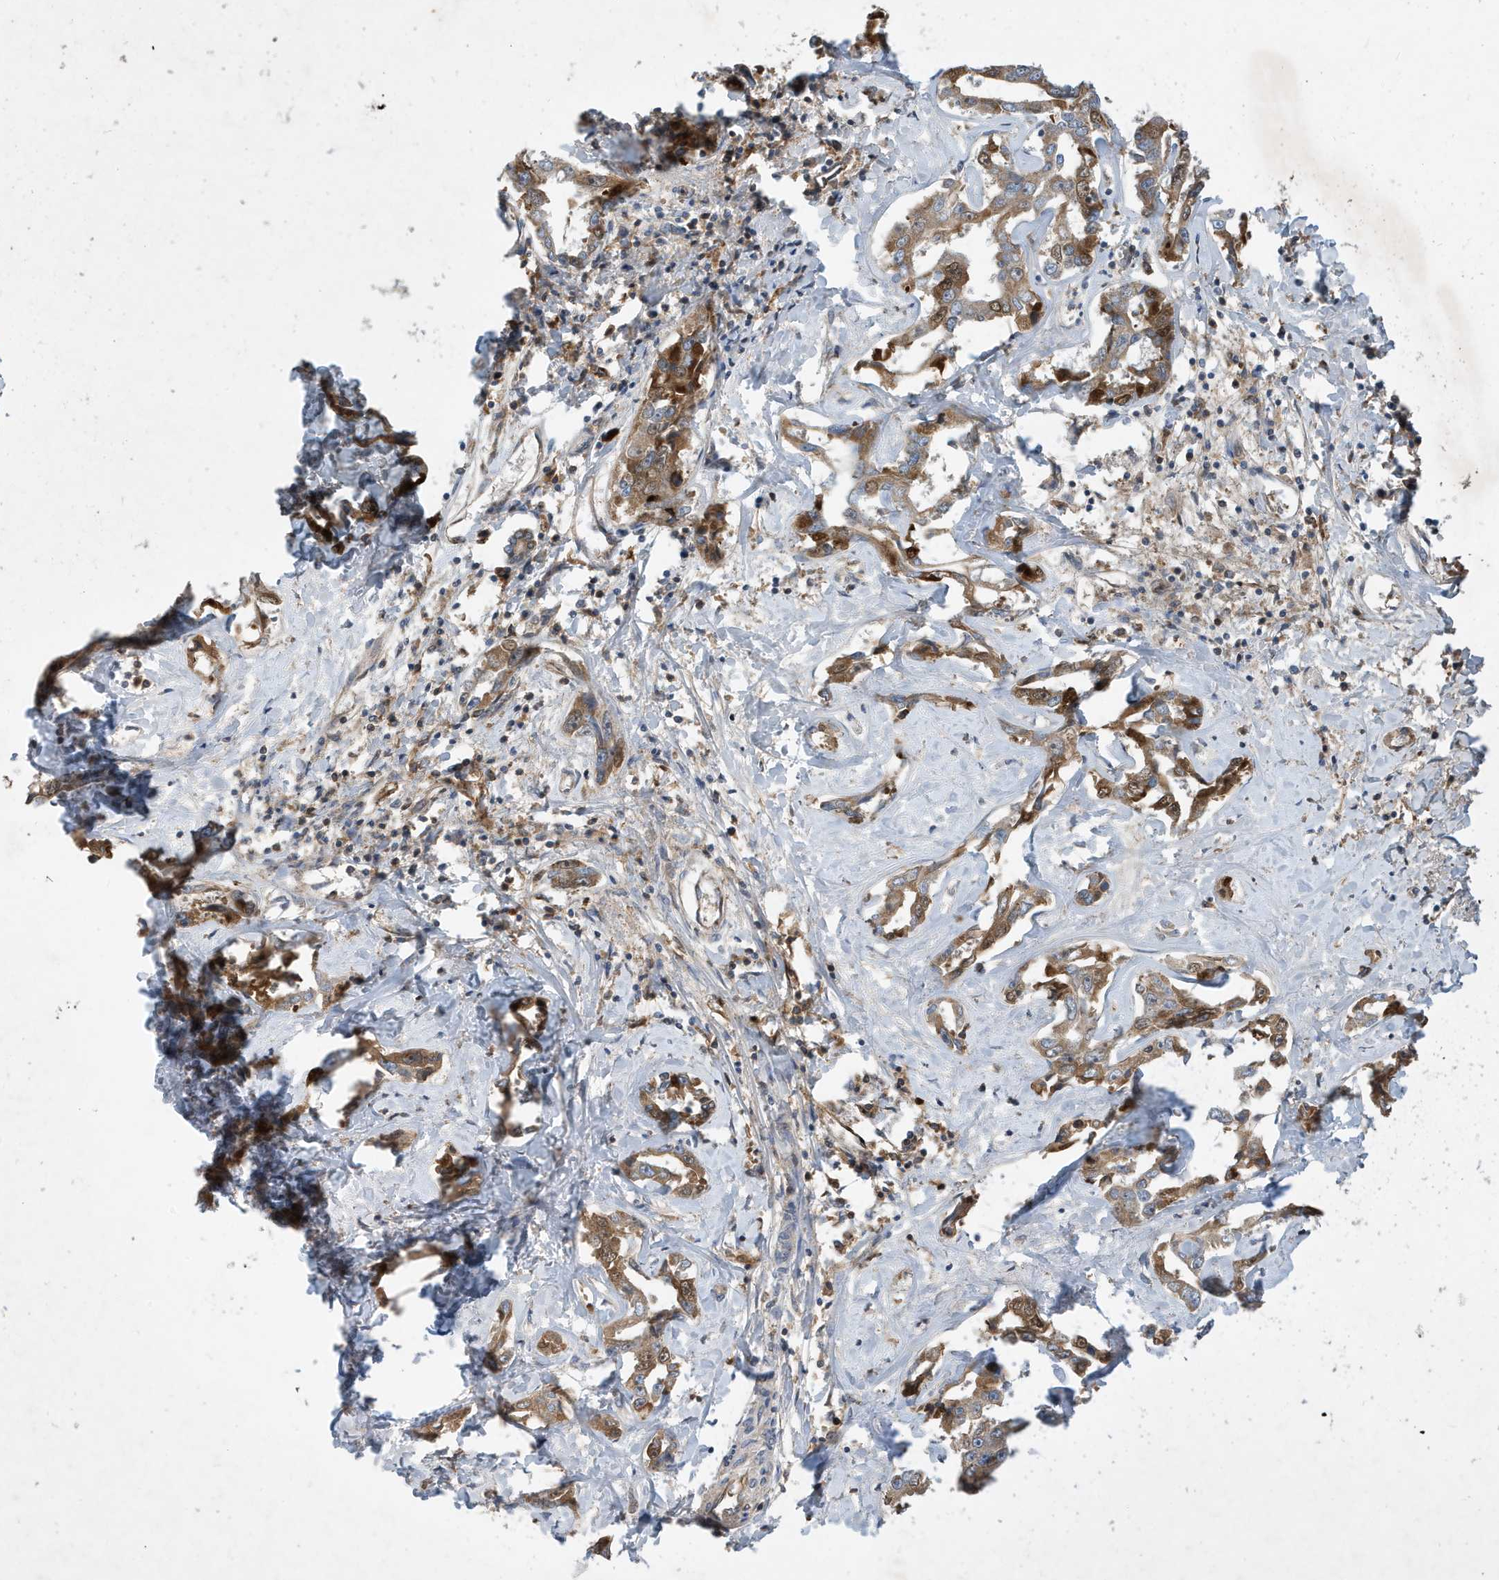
{"staining": {"intensity": "moderate", "quantity": ">75%", "location": "cytoplasmic/membranous"}, "tissue": "liver cancer", "cell_type": "Tumor cells", "image_type": "cancer", "snomed": [{"axis": "morphology", "description": "Cholangiocarcinoma"}, {"axis": "topography", "description": "Liver"}], "caption": "Brown immunohistochemical staining in liver cholangiocarcinoma exhibits moderate cytoplasmic/membranous staining in approximately >75% of tumor cells. The protein of interest is shown in brown color, while the nuclei are stained blue.", "gene": "STK19", "patient": {"sex": "male", "age": 59}}